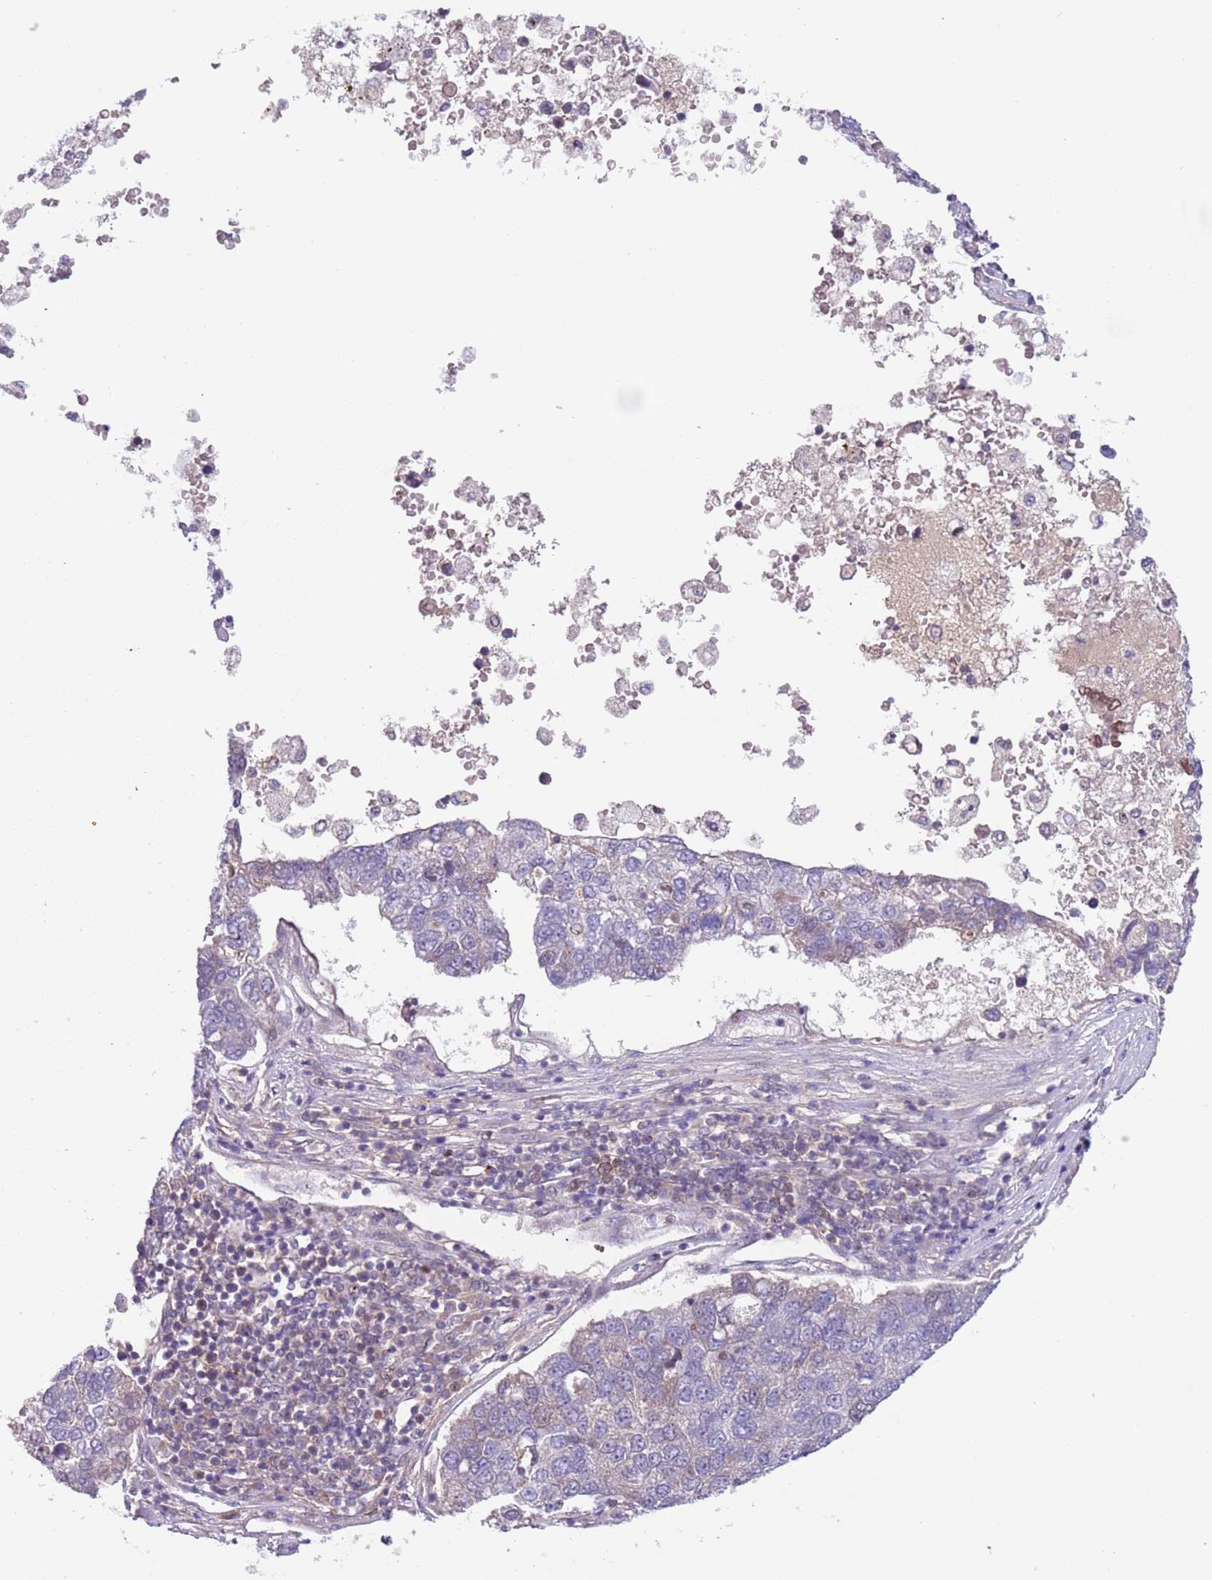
{"staining": {"intensity": "negative", "quantity": "none", "location": "none"}, "tissue": "pancreatic cancer", "cell_type": "Tumor cells", "image_type": "cancer", "snomed": [{"axis": "morphology", "description": "Adenocarcinoma, NOS"}, {"axis": "topography", "description": "Pancreas"}], "caption": "Immunohistochemical staining of pancreatic cancer (adenocarcinoma) shows no significant staining in tumor cells.", "gene": "RMND5B", "patient": {"sex": "female", "age": 61}}